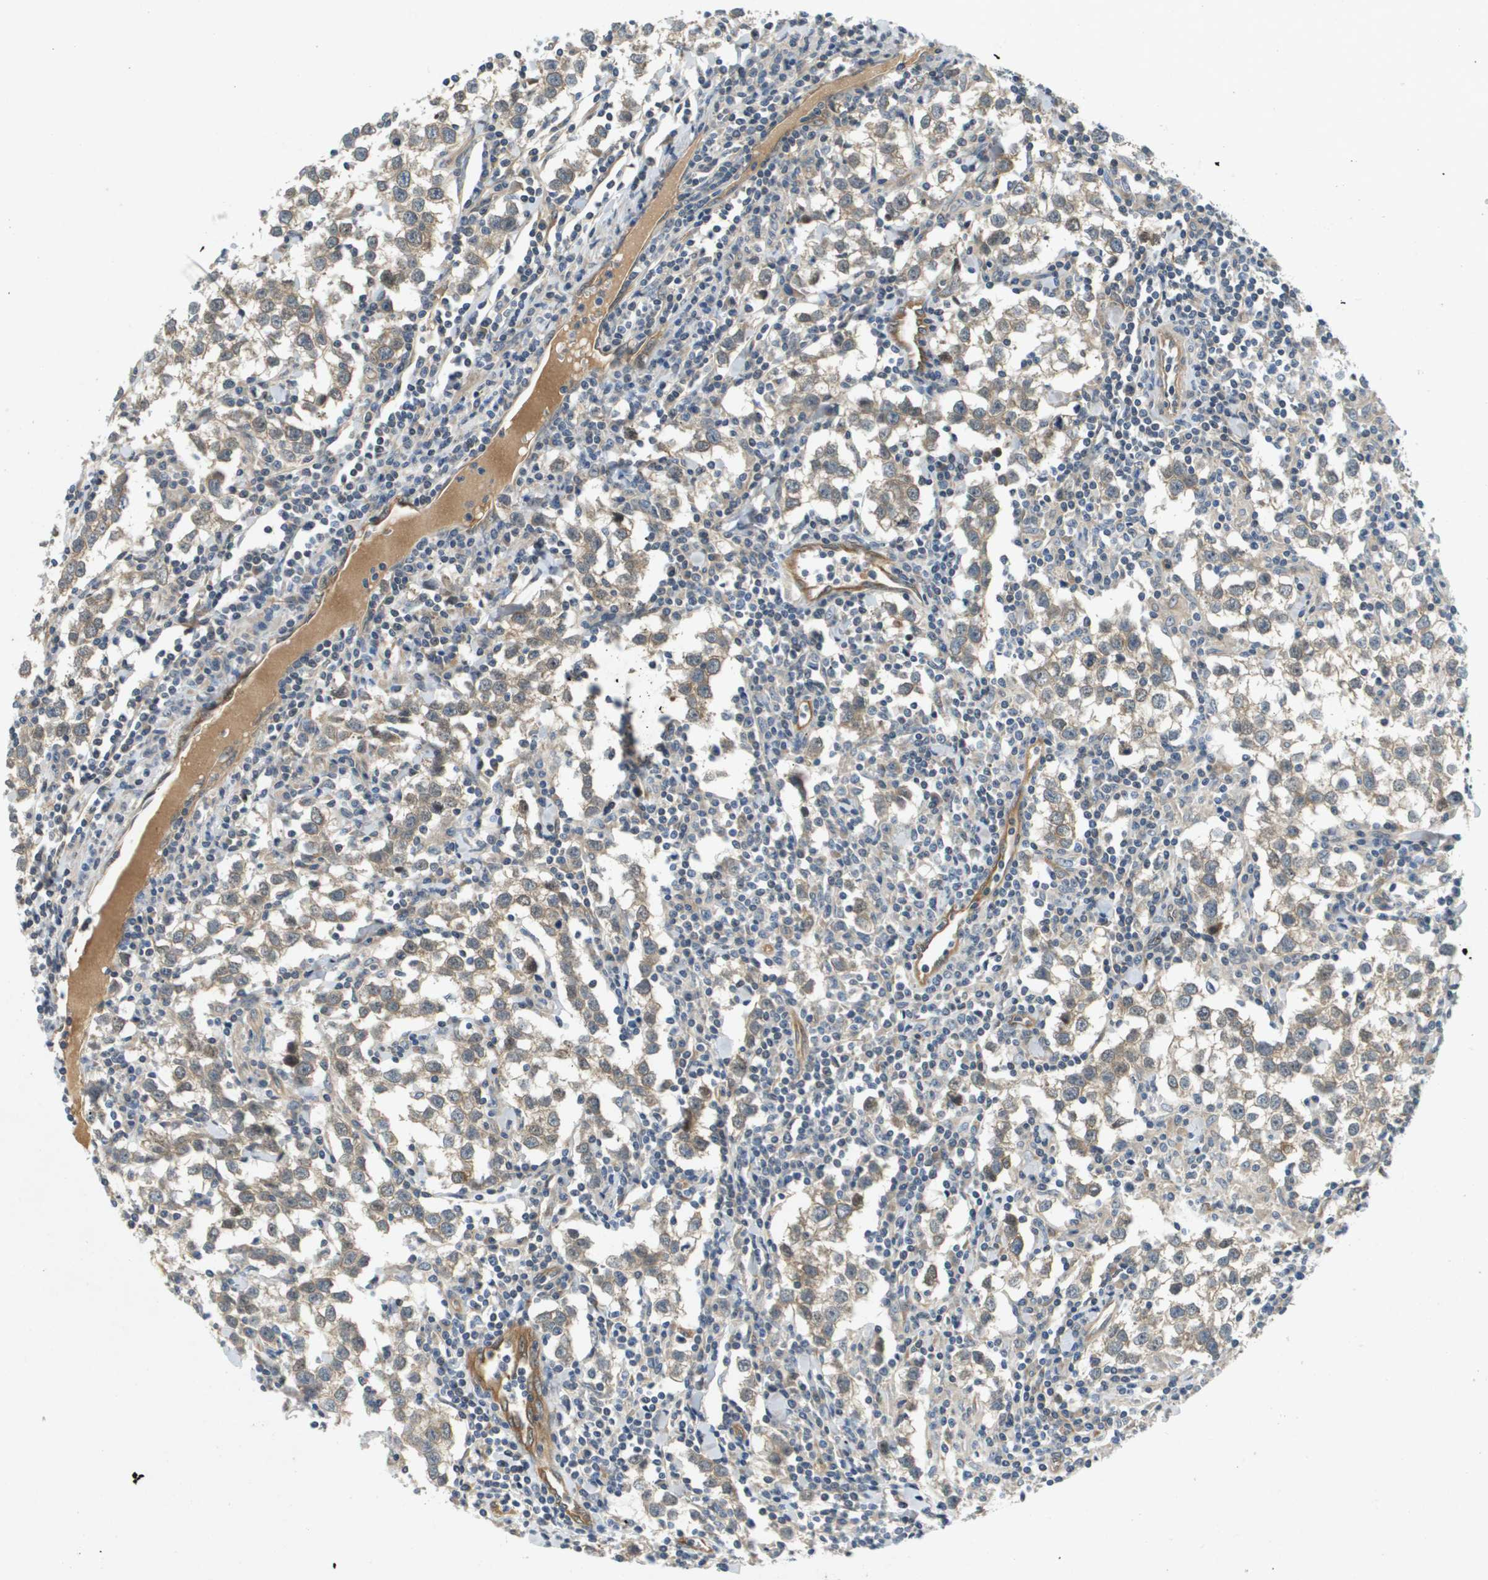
{"staining": {"intensity": "weak", "quantity": ">75%", "location": "cytoplasmic/membranous"}, "tissue": "testis cancer", "cell_type": "Tumor cells", "image_type": "cancer", "snomed": [{"axis": "morphology", "description": "Seminoma, NOS"}, {"axis": "morphology", "description": "Carcinoma, Embryonal, NOS"}, {"axis": "topography", "description": "Testis"}], "caption": "Testis cancer (seminoma) stained for a protein (brown) reveals weak cytoplasmic/membranous positive positivity in about >75% of tumor cells.", "gene": "PGAP3", "patient": {"sex": "male", "age": 36}}